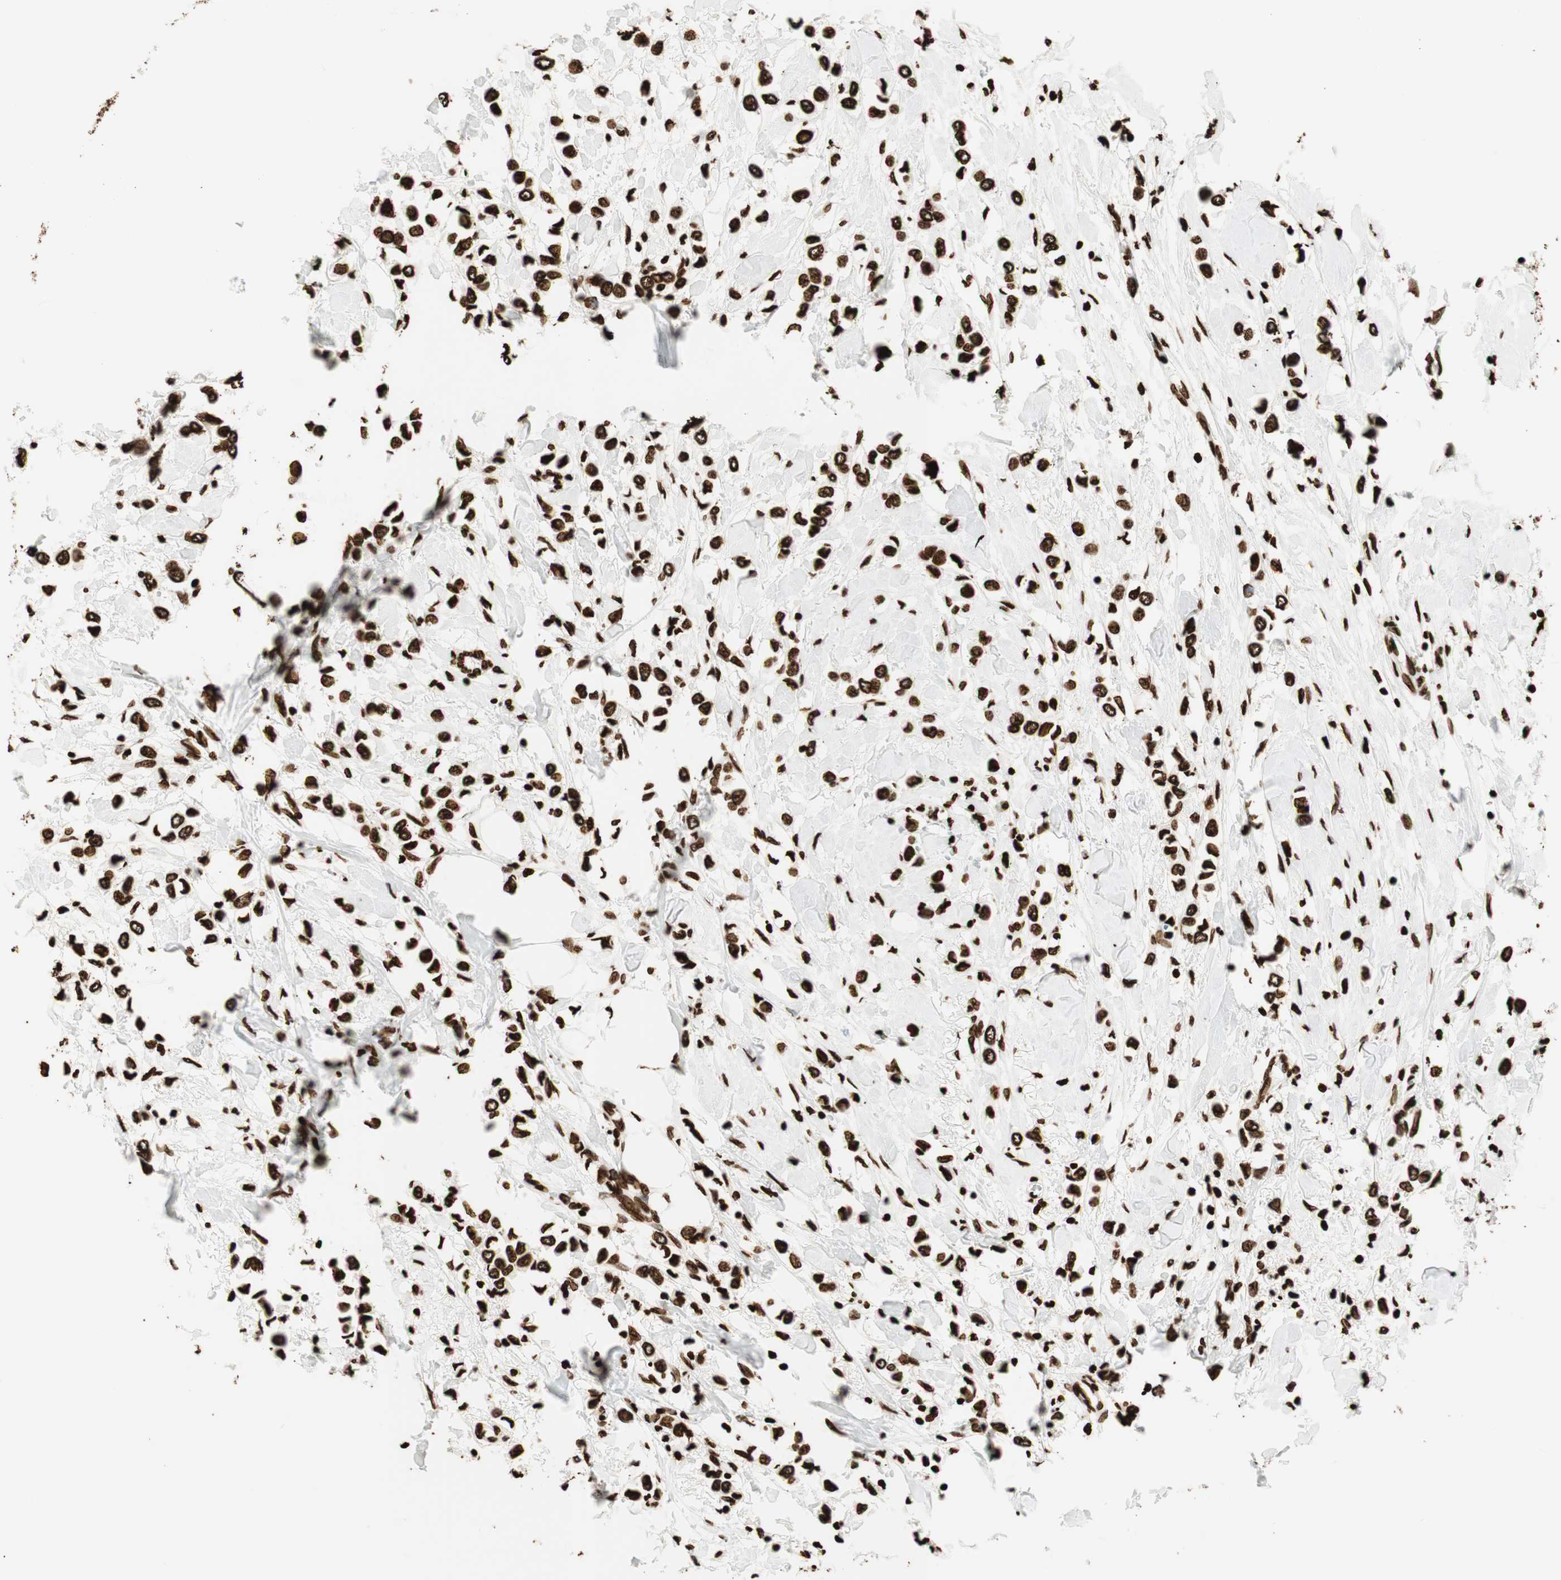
{"staining": {"intensity": "strong", "quantity": ">75%", "location": "cytoplasmic/membranous"}, "tissue": "breast cancer", "cell_type": "Tumor cells", "image_type": "cancer", "snomed": [{"axis": "morphology", "description": "Lobular carcinoma"}, {"axis": "topography", "description": "Breast"}], "caption": "Strong cytoplasmic/membranous staining for a protein is present in approximately >75% of tumor cells of breast lobular carcinoma using IHC.", "gene": "GLI2", "patient": {"sex": "female", "age": 51}}